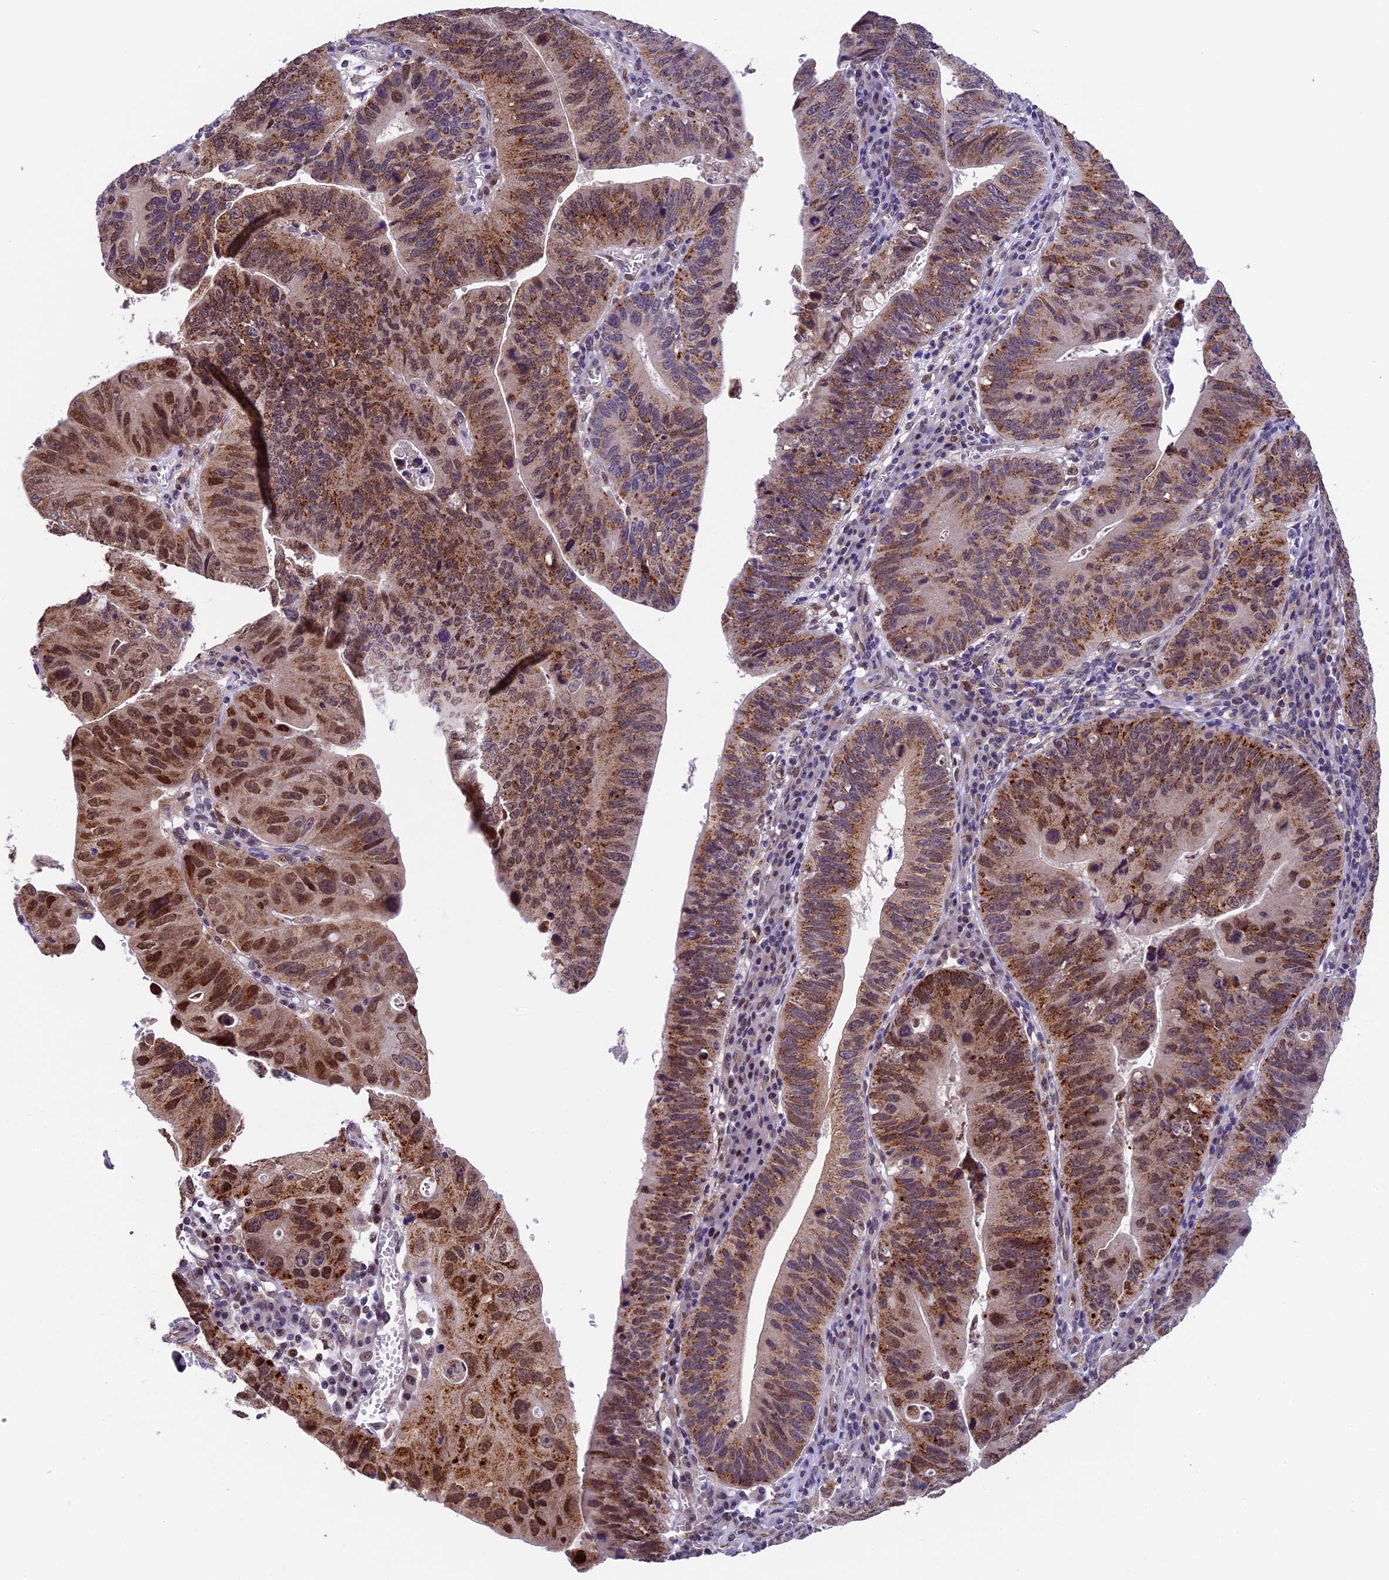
{"staining": {"intensity": "moderate", "quantity": ">75%", "location": "cytoplasmic/membranous,nuclear"}, "tissue": "stomach cancer", "cell_type": "Tumor cells", "image_type": "cancer", "snomed": [{"axis": "morphology", "description": "Adenocarcinoma, NOS"}, {"axis": "topography", "description": "Stomach"}], "caption": "Approximately >75% of tumor cells in stomach cancer display moderate cytoplasmic/membranous and nuclear protein positivity as visualized by brown immunohistochemical staining.", "gene": "CCSER1", "patient": {"sex": "male", "age": 59}}